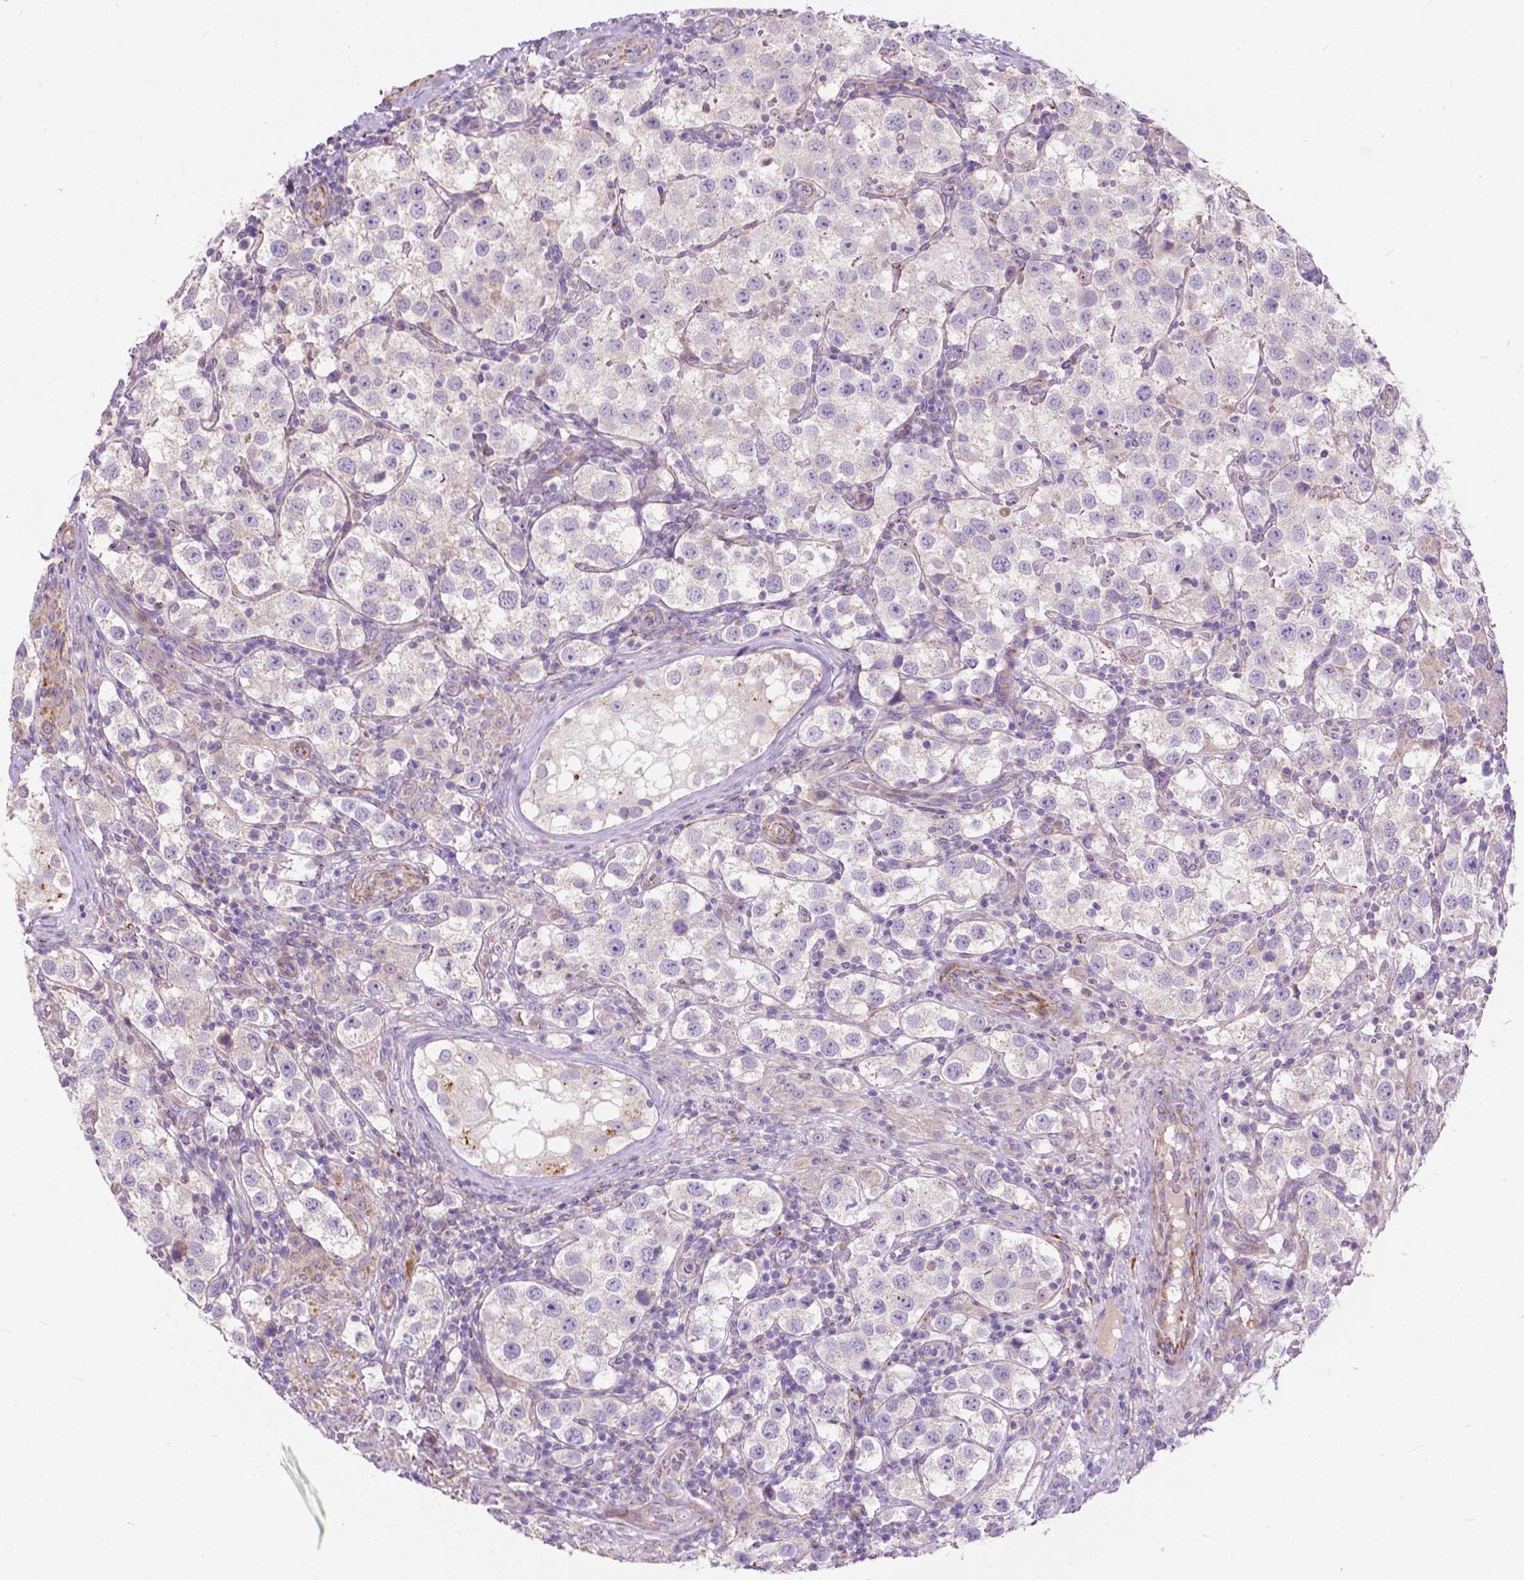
{"staining": {"intensity": "negative", "quantity": "none", "location": "none"}, "tissue": "testis cancer", "cell_type": "Tumor cells", "image_type": "cancer", "snomed": [{"axis": "morphology", "description": "Seminoma, NOS"}, {"axis": "topography", "description": "Testis"}], "caption": "A histopathology image of testis cancer (seminoma) stained for a protein exhibits no brown staining in tumor cells.", "gene": "THEGL", "patient": {"sex": "male", "age": 37}}